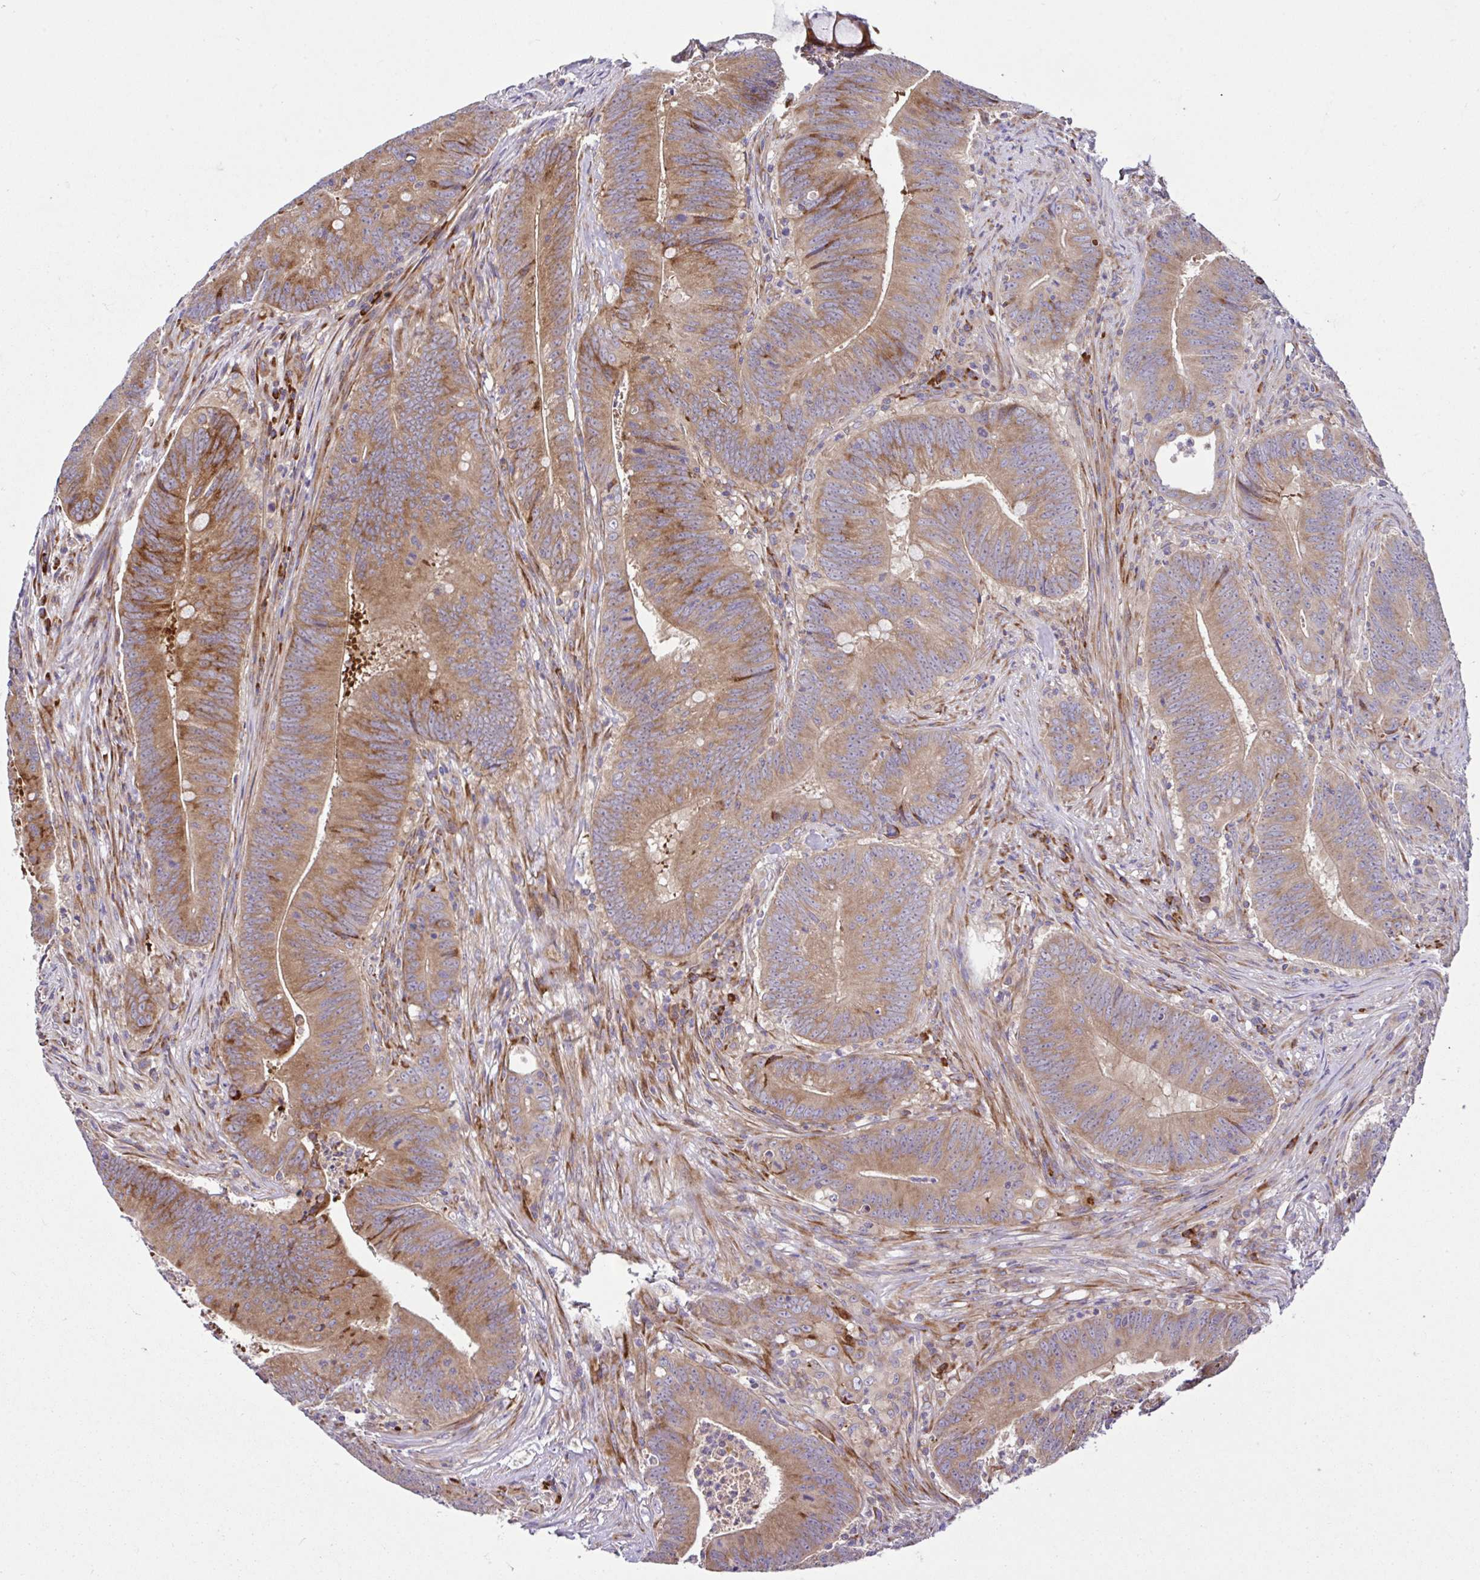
{"staining": {"intensity": "moderate", "quantity": ">75%", "location": "cytoplasmic/membranous"}, "tissue": "colorectal cancer", "cell_type": "Tumor cells", "image_type": "cancer", "snomed": [{"axis": "morphology", "description": "Adenocarcinoma, NOS"}, {"axis": "topography", "description": "Colon"}], "caption": "Protein expression analysis of colorectal cancer shows moderate cytoplasmic/membranous expression in approximately >75% of tumor cells. The staining was performed using DAB (3,3'-diaminobenzidine) to visualize the protein expression in brown, while the nuclei were stained in blue with hematoxylin (Magnification: 20x).", "gene": "NTPCR", "patient": {"sex": "female", "age": 87}}